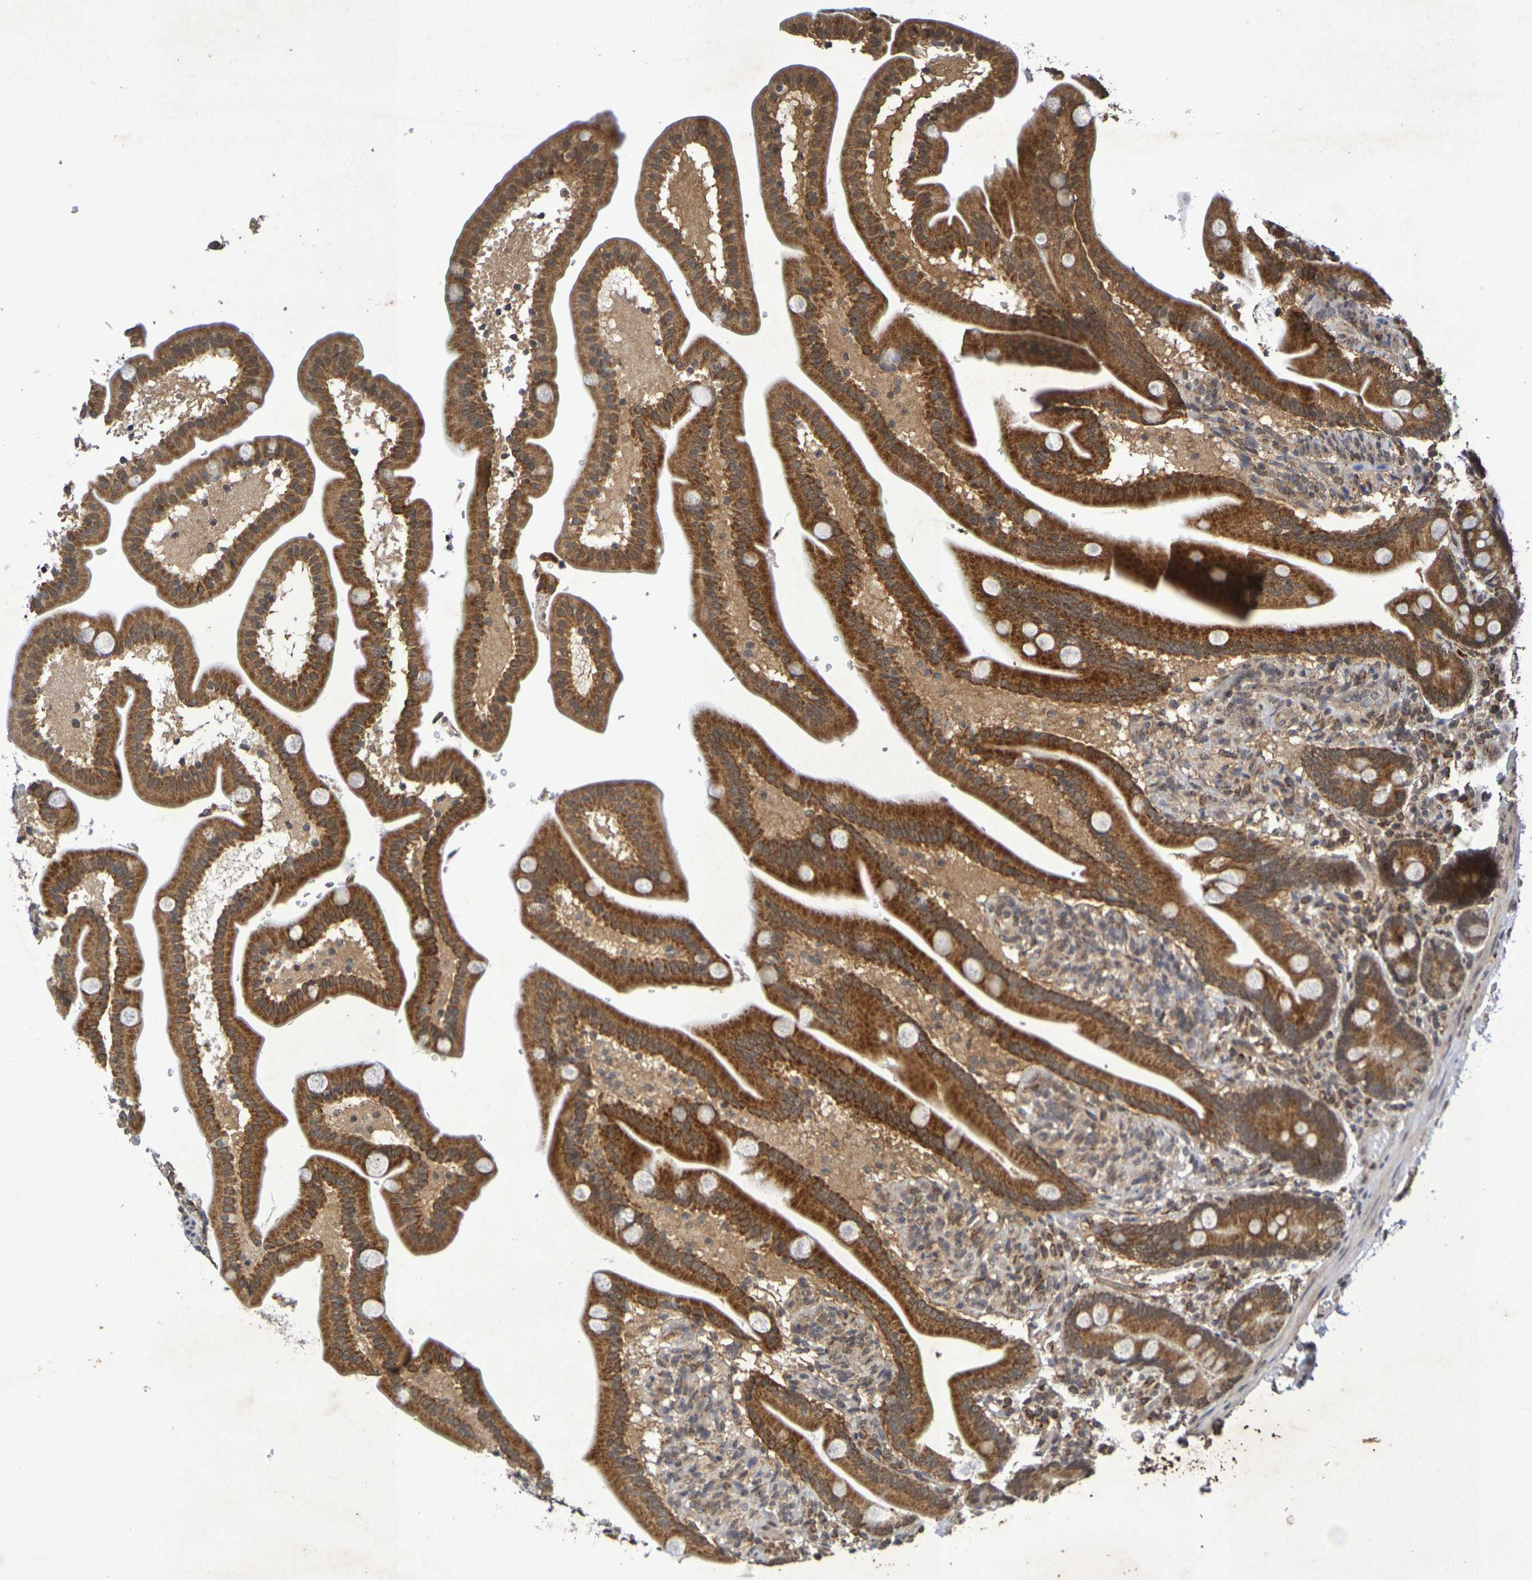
{"staining": {"intensity": "strong", "quantity": ">75%", "location": "cytoplasmic/membranous"}, "tissue": "duodenum", "cell_type": "Glandular cells", "image_type": "normal", "snomed": [{"axis": "morphology", "description": "Normal tissue, NOS"}, {"axis": "topography", "description": "Duodenum"}], "caption": "Strong cytoplasmic/membranous protein staining is seen in about >75% of glandular cells in duodenum. Using DAB (brown) and hematoxylin (blue) stains, captured at high magnification using brightfield microscopy.", "gene": "GUCY1A2", "patient": {"sex": "male", "age": 54}}